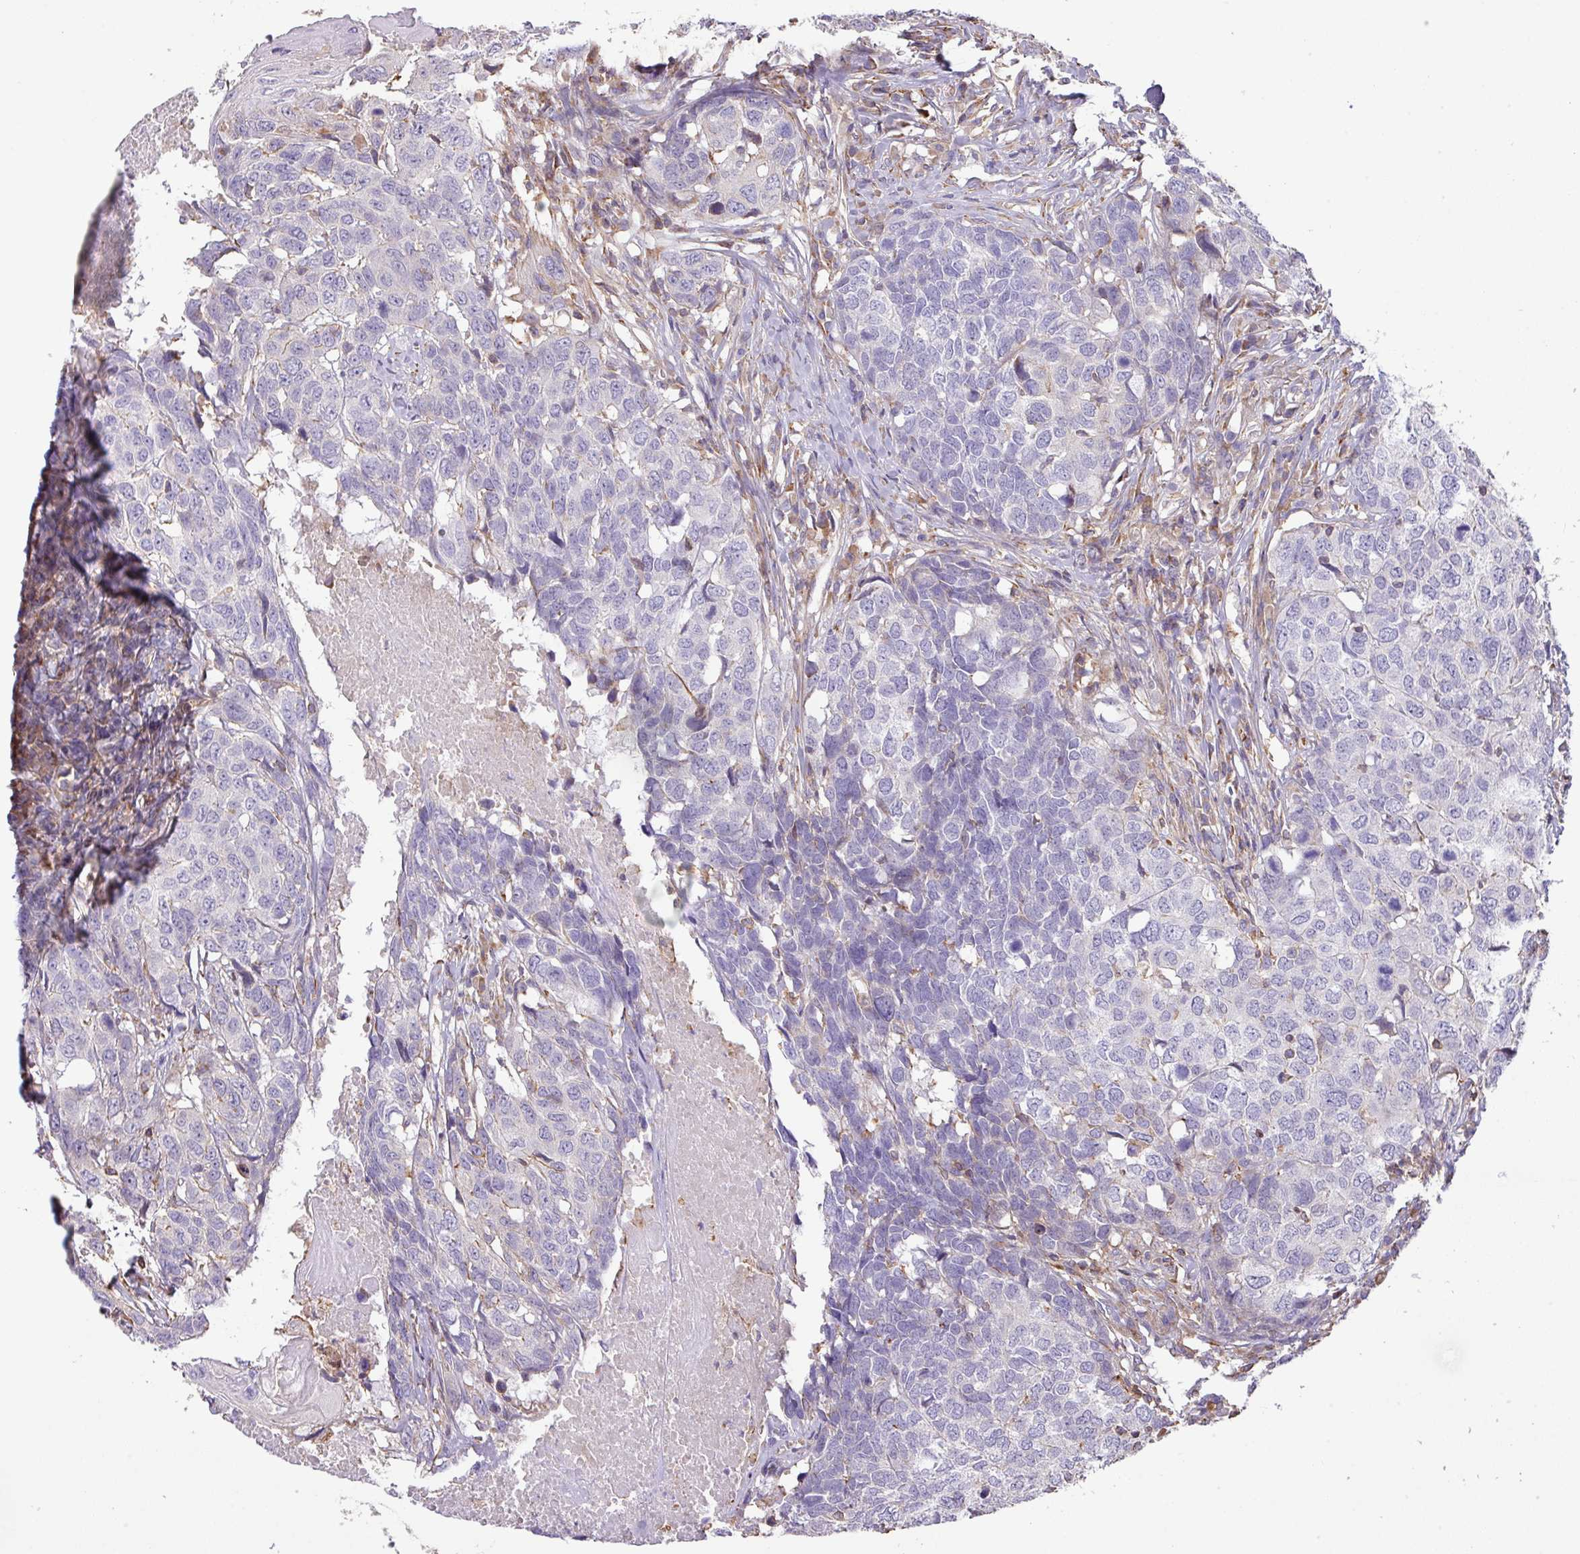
{"staining": {"intensity": "negative", "quantity": "none", "location": "none"}, "tissue": "head and neck cancer", "cell_type": "Tumor cells", "image_type": "cancer", "snomed": [{"axis": "morphology", "description": "Squamous cell carcinoma, NOS"}, {"axis": "topography", "description": "Head-Neck"}], "caption": "A high-resolution histopathology image shows immunohistochemistry (IHC) staining of head and neck squamous cell carcinoma, which shows no significant positivity in tumor cells.", "gene": "LRRC41", "patient": {"sex": "male", "age": 66}}